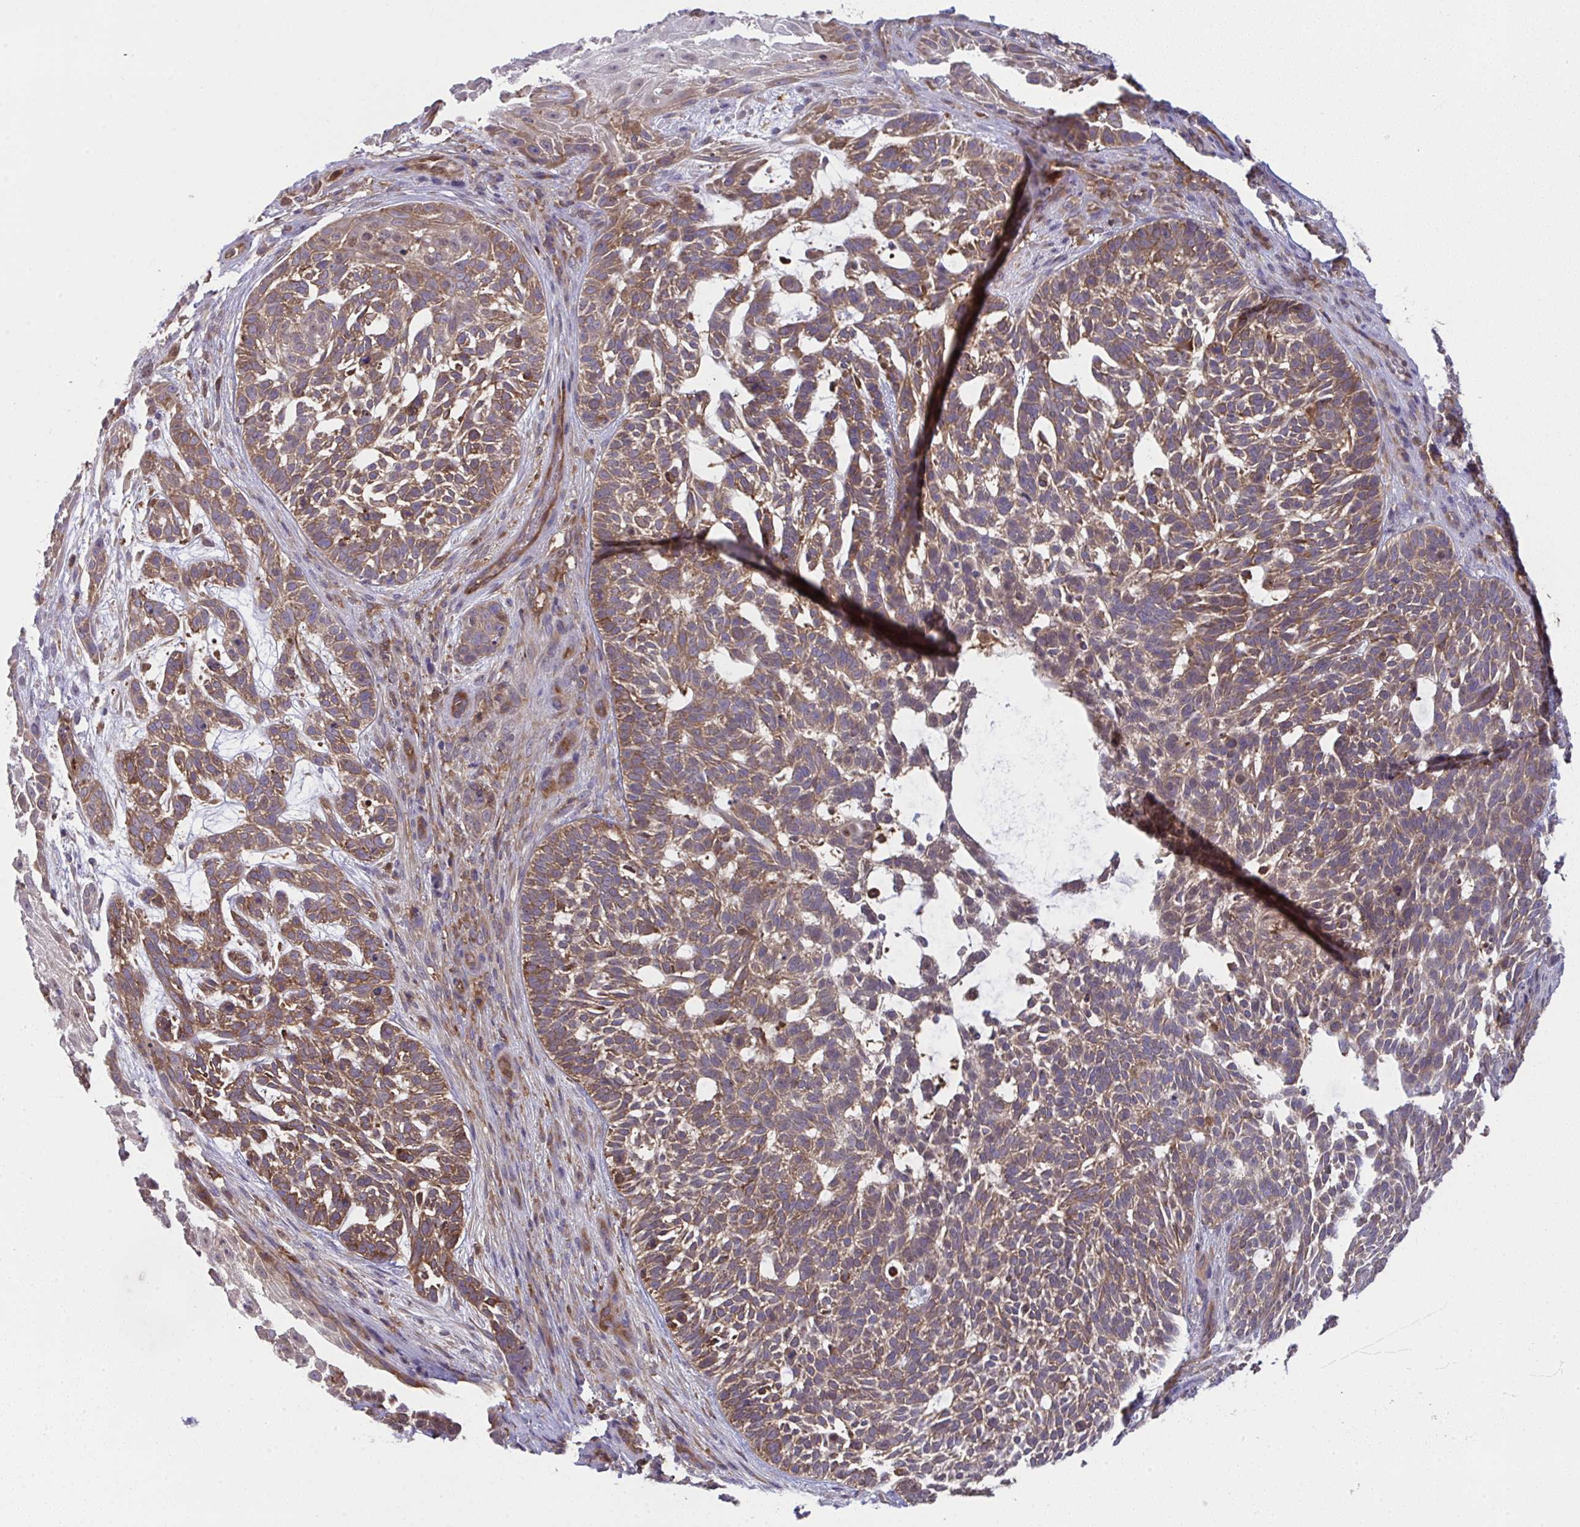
{"staining": {"intensity": "moderate", "quantity": ">75%", "location": "cytoplasmic/membranous"}, "tissue": "skin cancer", "cell_type": "Tumor cells", "image_type": "cancer", "snomed": [{"axis": "morphology", "description": "Basal cell carcinoma"}, {"axis": "topography", "description": "Skin"}, {"axis": "topography", "description": "Skin, foot"}], "caption": "High-power microscopy captured an immunohistochemistry histopathology image of skin cancer (basal cell carcinoma), revealing moderate cytoplasmic/membranous positivity in about >75% of tumor cells. Using DAB (3,3'-diaminobenzidine) (brown) and hematoxylin (blue) stains, captured at high magnification using brightfield microscopy.", "gene": "ALDH16A1", "patient": {"sex": "female", "age": 77}}